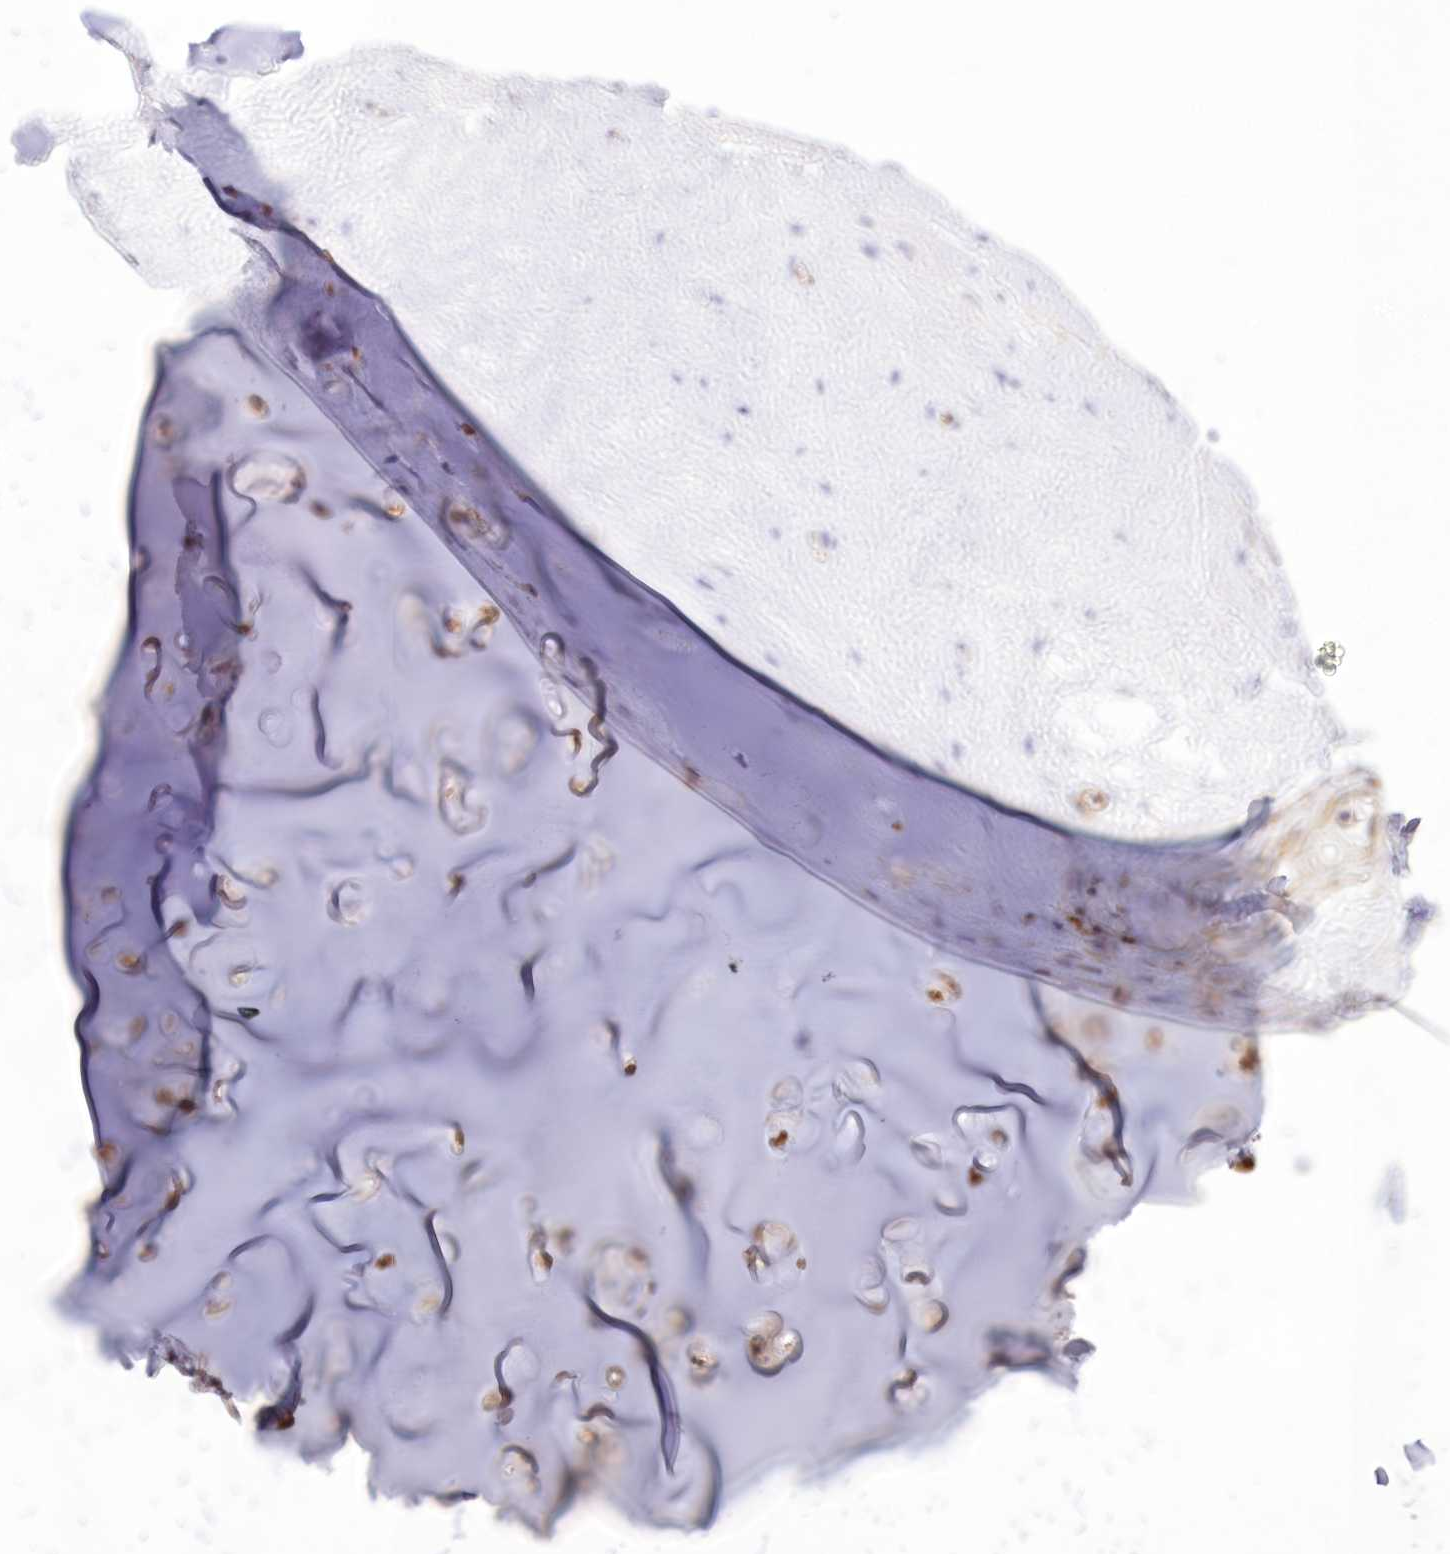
{"staining": {"intensity": "negative", "quantity": "none", "location": "none"}, "tissue": "adipose tissue", "cell_type": "Adipocytes", "image_type": "normal", "snomed": [{"axis": "morphology", "description": "Normal tissue, NOS"}, {"axis": "morphology", "description": "Basal cell carcinoma"}, {"axis": "topography", "description": "Cartilage tissue"}, {"axis": "topography", "description": "Nasopharynx"}, {"axis": "topography", "description": "Oral tissue"}], "caption": "Immunohistochemical staining of normal human adipose tissue exhibits no significant staining in adipocytes.", "gene": "RNPEP", "patient": {"sex": "female", "age": 77}}